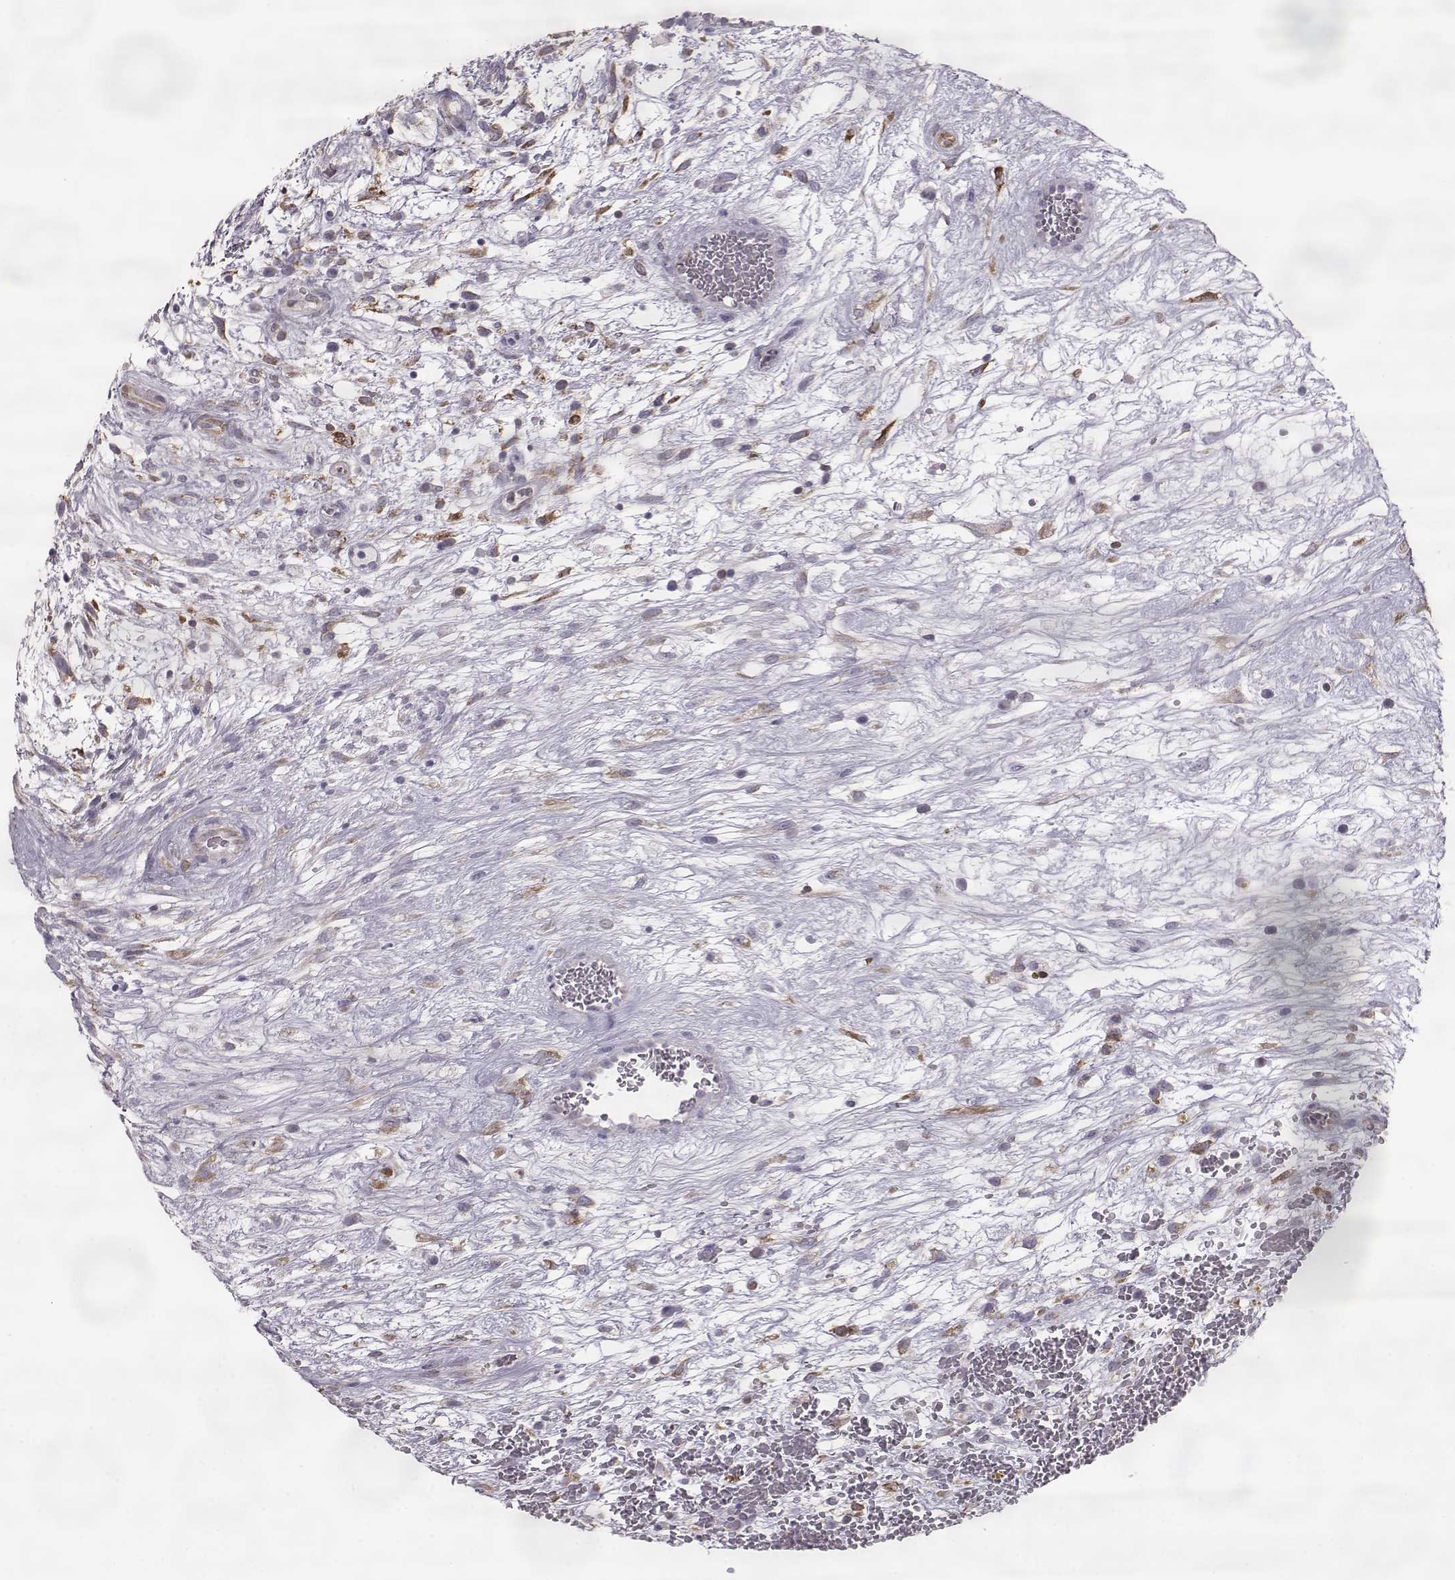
{"staining": {"intensity": "moderate", "quantity": "25%-75%", "location": "cytoplasmic/membranous"}, "tissue": "testis cancer", "cell_type": "Tumor cells", "image_type": "cancer", "snomed": [{"axis": "morphology", "description": "Normal tissue, NOS"}, {"axis": "morphology", "description": "Carcinoma, Embryonal, NOS"}, {"axis": "topography", "description": "Testis"}], "caption": "Human testis cancer stained with a brown dye exhibits moderate cytoplasmic/membranous positive positivity in about 25%-75% of tumor cells.", "gene": "ELOVL5", "patient": {"sex": "male", "age": 32}}